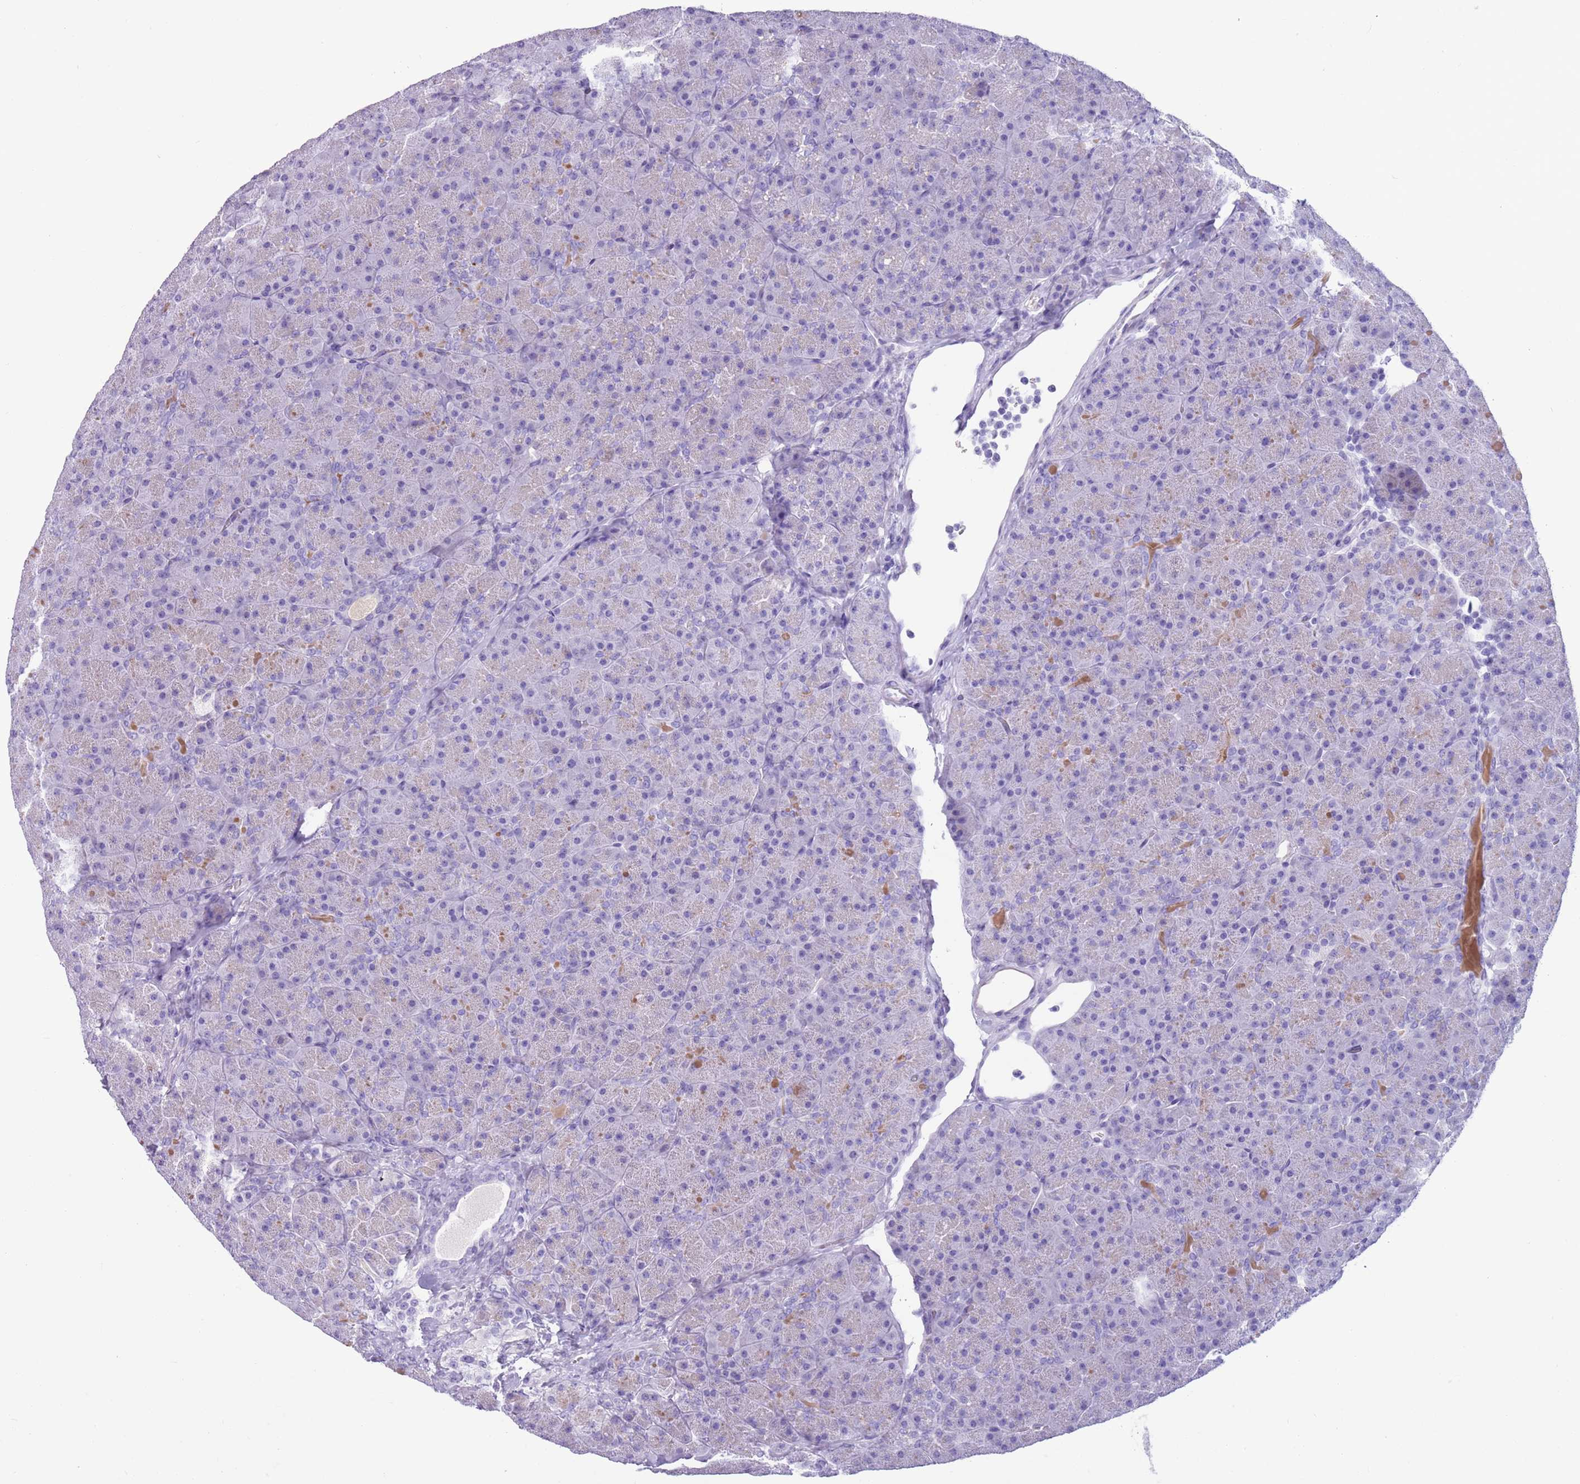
{"staining": {"intensity": "weak", "quantity": "<25%", "location": "cytoplasmic/membranous"}, "tissue": "pancreas", "cell_type": "Exocrine glandular cells", "image_type": "normal", "snomed": [{"axis": "morphology", "description": "Normal tissue, NOS"}, {"axis": "topography", "description": "Pancreas"}], "caption": "Immunohistochemical staining of unremarkable pancreas demonstrates no significant staining in exocrine glandular cells.", "gene": "ENSG00000263020", "patient": {"sex": "male", "age": 36}}